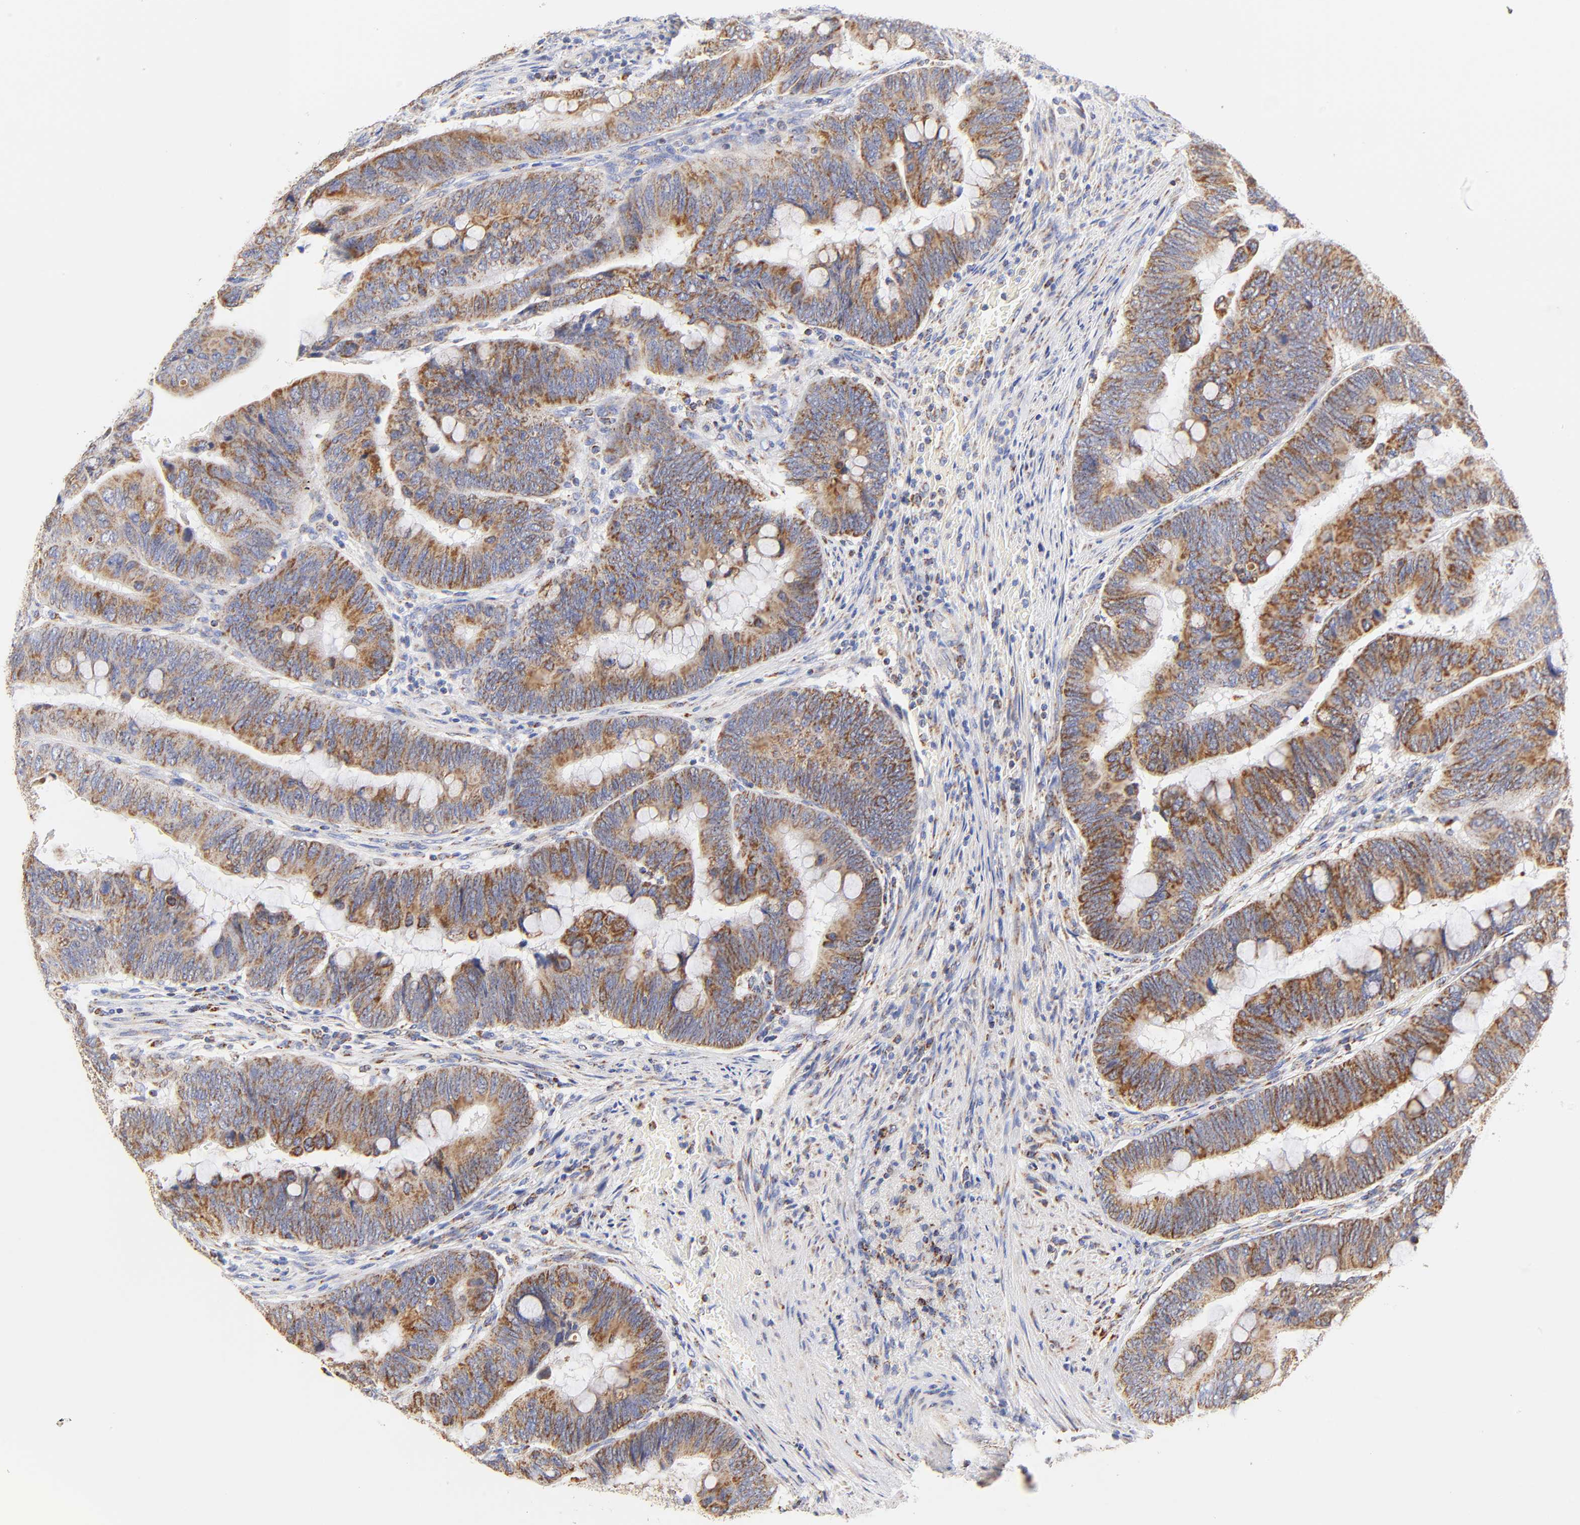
{"staining": {"intensity": "moderate", "quantity": ">75%", "location": "cytoplasmic/membranous"}, "tissue": "colorectal cancer", "cell_type": "Tumor cells", "image_type": "cancer", "snomed": [{"axis": "morphology", "description": "Normal tissue, NOS"}, {"axis": "morphology", "description": "Adenocarcinoma, NOS"}, {"axis": "topography", "description": "Rectum"}], "caption": "The image demonstrates a brown stain indicating the presence of a protein in the cytoplasmic/membranous of tumor cells in colorectal cancer (adenocarcinoma).", "gene": "ATP5F1D", "patient": {"sex": "male", "age": 92}}